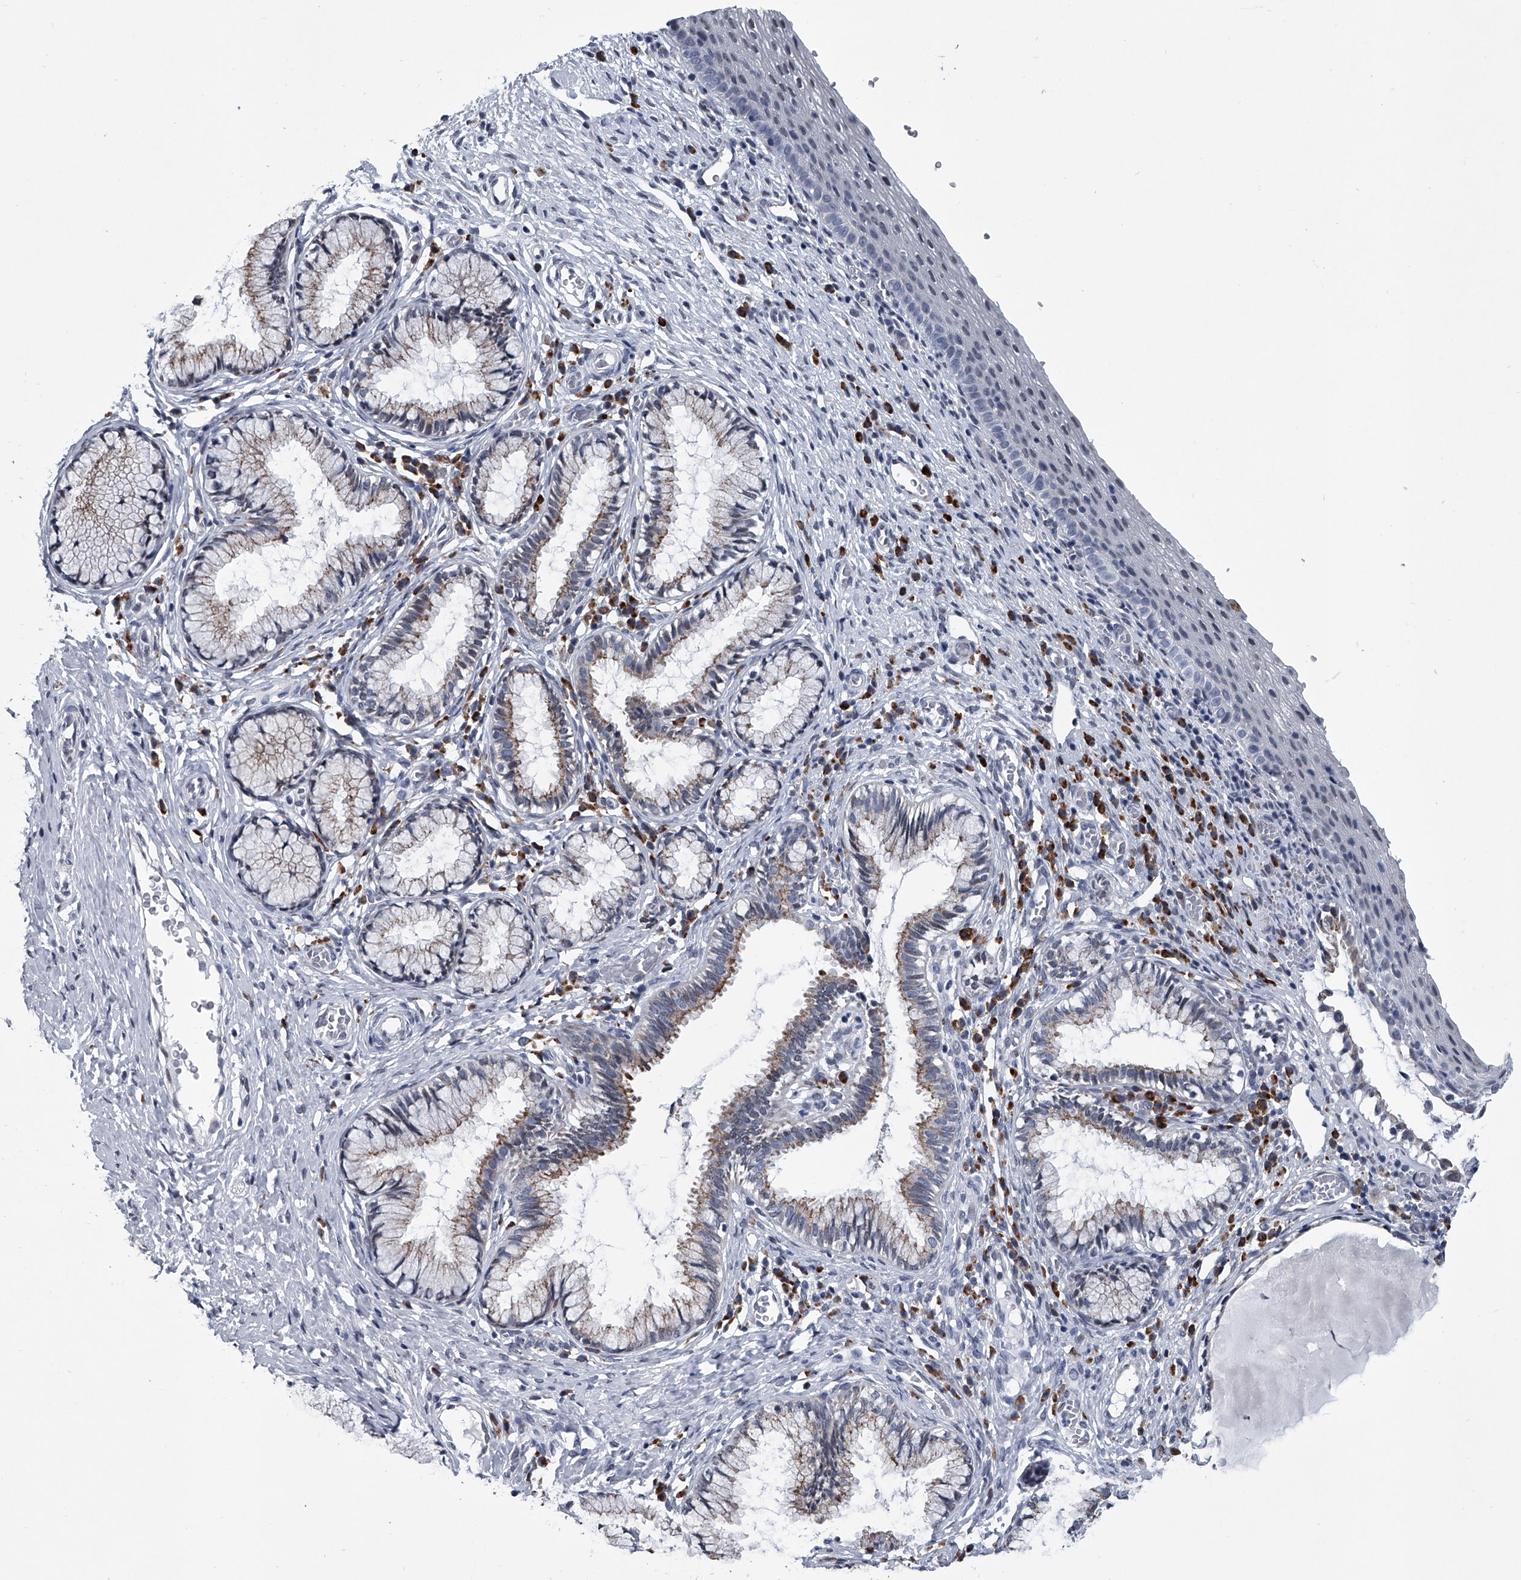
{"staining": {"intensity": "moderate", "quantity": "<25%", "location": "cytoplasmic/membranous"}, "tissue": "cervix", "cell_type": "Glandular cells", "image_type": "normal", "snomed": [{"axis": "morphology", "description": "Normal tissue, NOS"}, {"axis": "topography", "description": "Cervix"}], "caption": "Cervix stained with immunohistochemistry shows moderate cytoplasmic/membranous positivity in approximately <25% of glandular cells.", "gene": "PPP2R5D", "patient": {"sex": "female", "age": 27}}